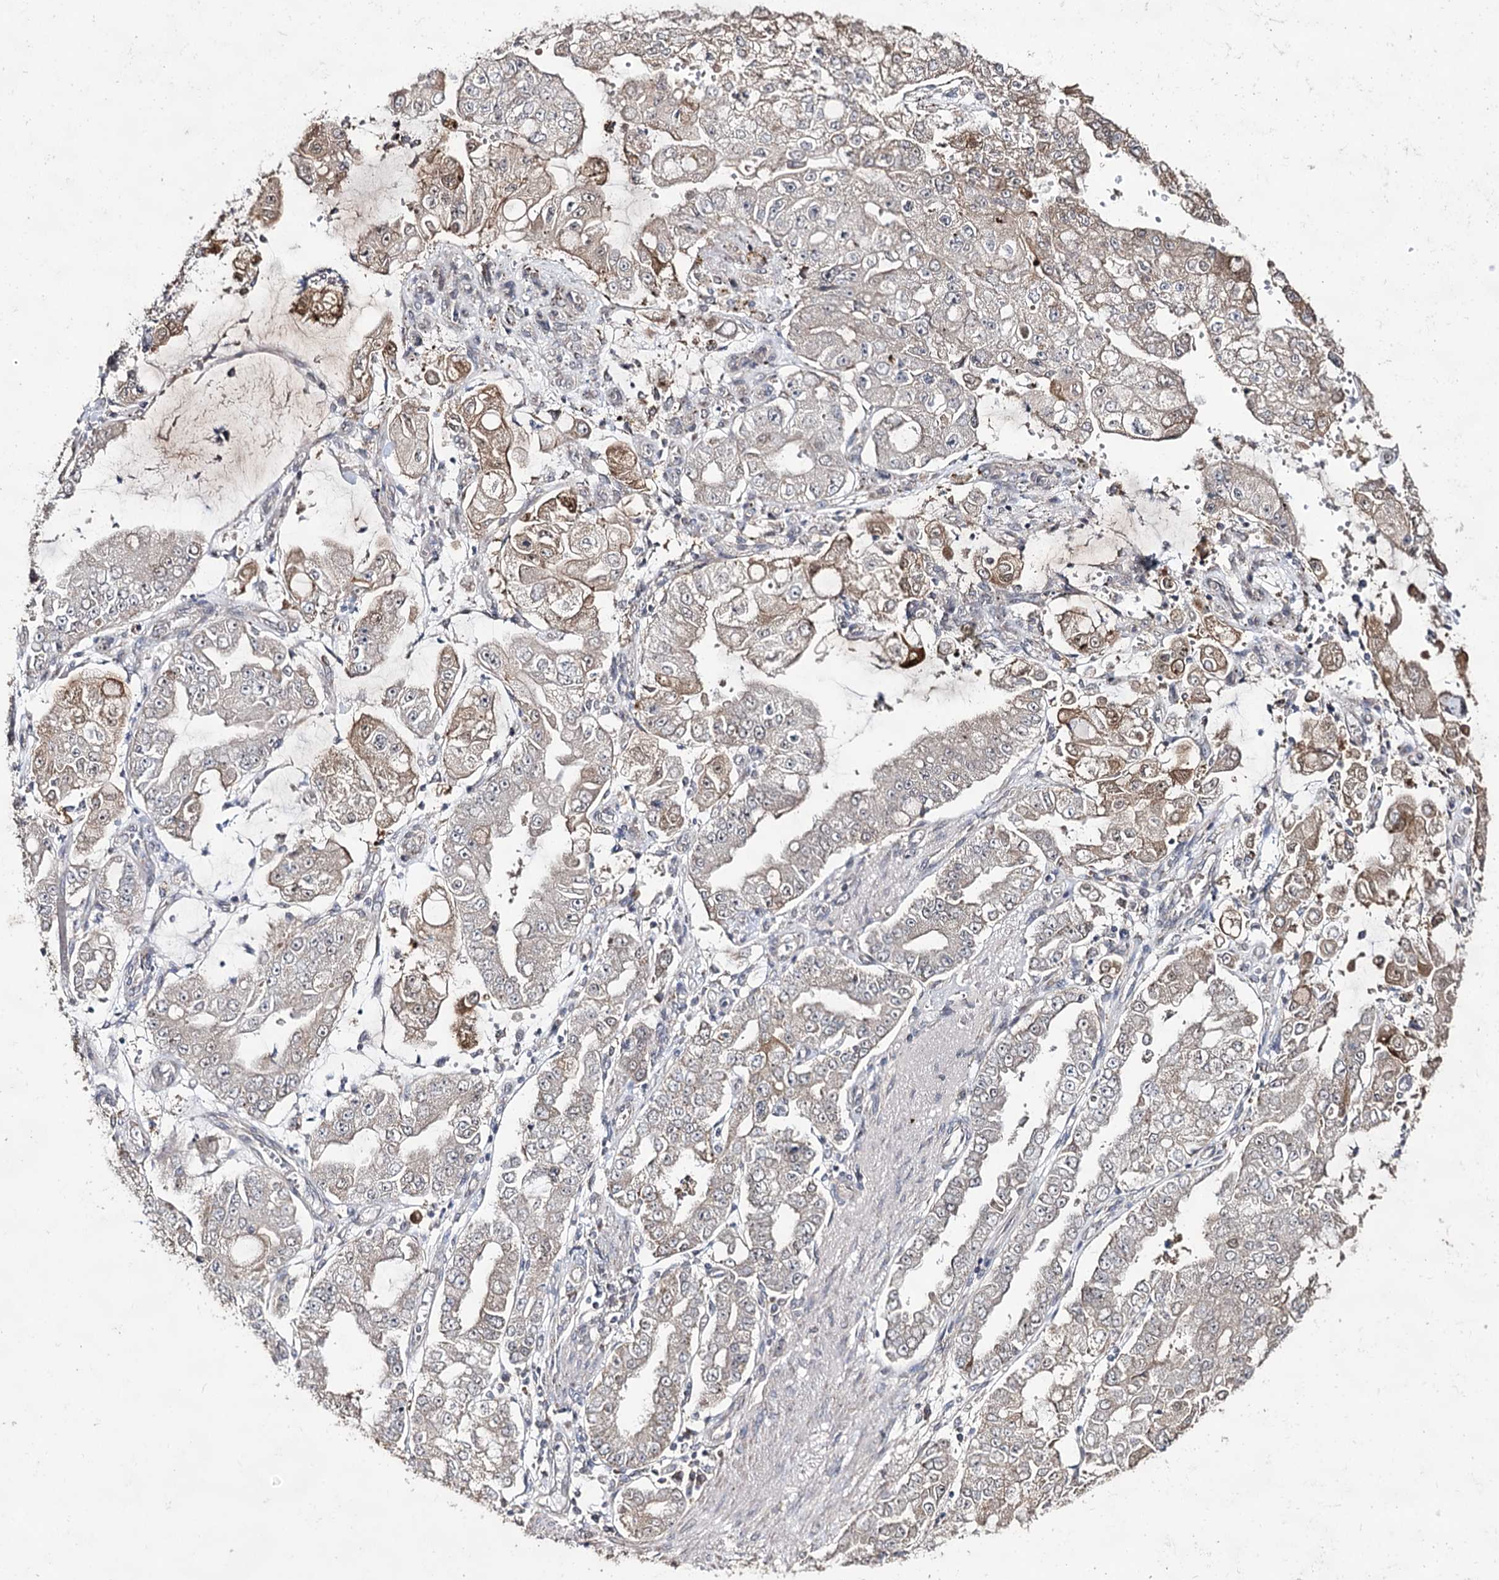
{"staining": {"intensity": "moderate", "quantity": "<25%", "location": "cytoplasmic/membranous"}, "tissue": "stomach cancer", "cell_type": "Tumor cells", "image_type": "cancer", "snomed": [{"axis": "morphology", "description": "Adenocarcinoma, NOS"}, {"axis": "topography", "description": "Stomach"}], "caption": "Immunohistochemistry micrograph of stomach cancer stained for a protein (brown), which displays low levels of moderate cytoplasmic/membranous positivity in about <25% of tumor cells.", "gene": "ACTR6", "patient": {"sex": "male", "age": 76}}